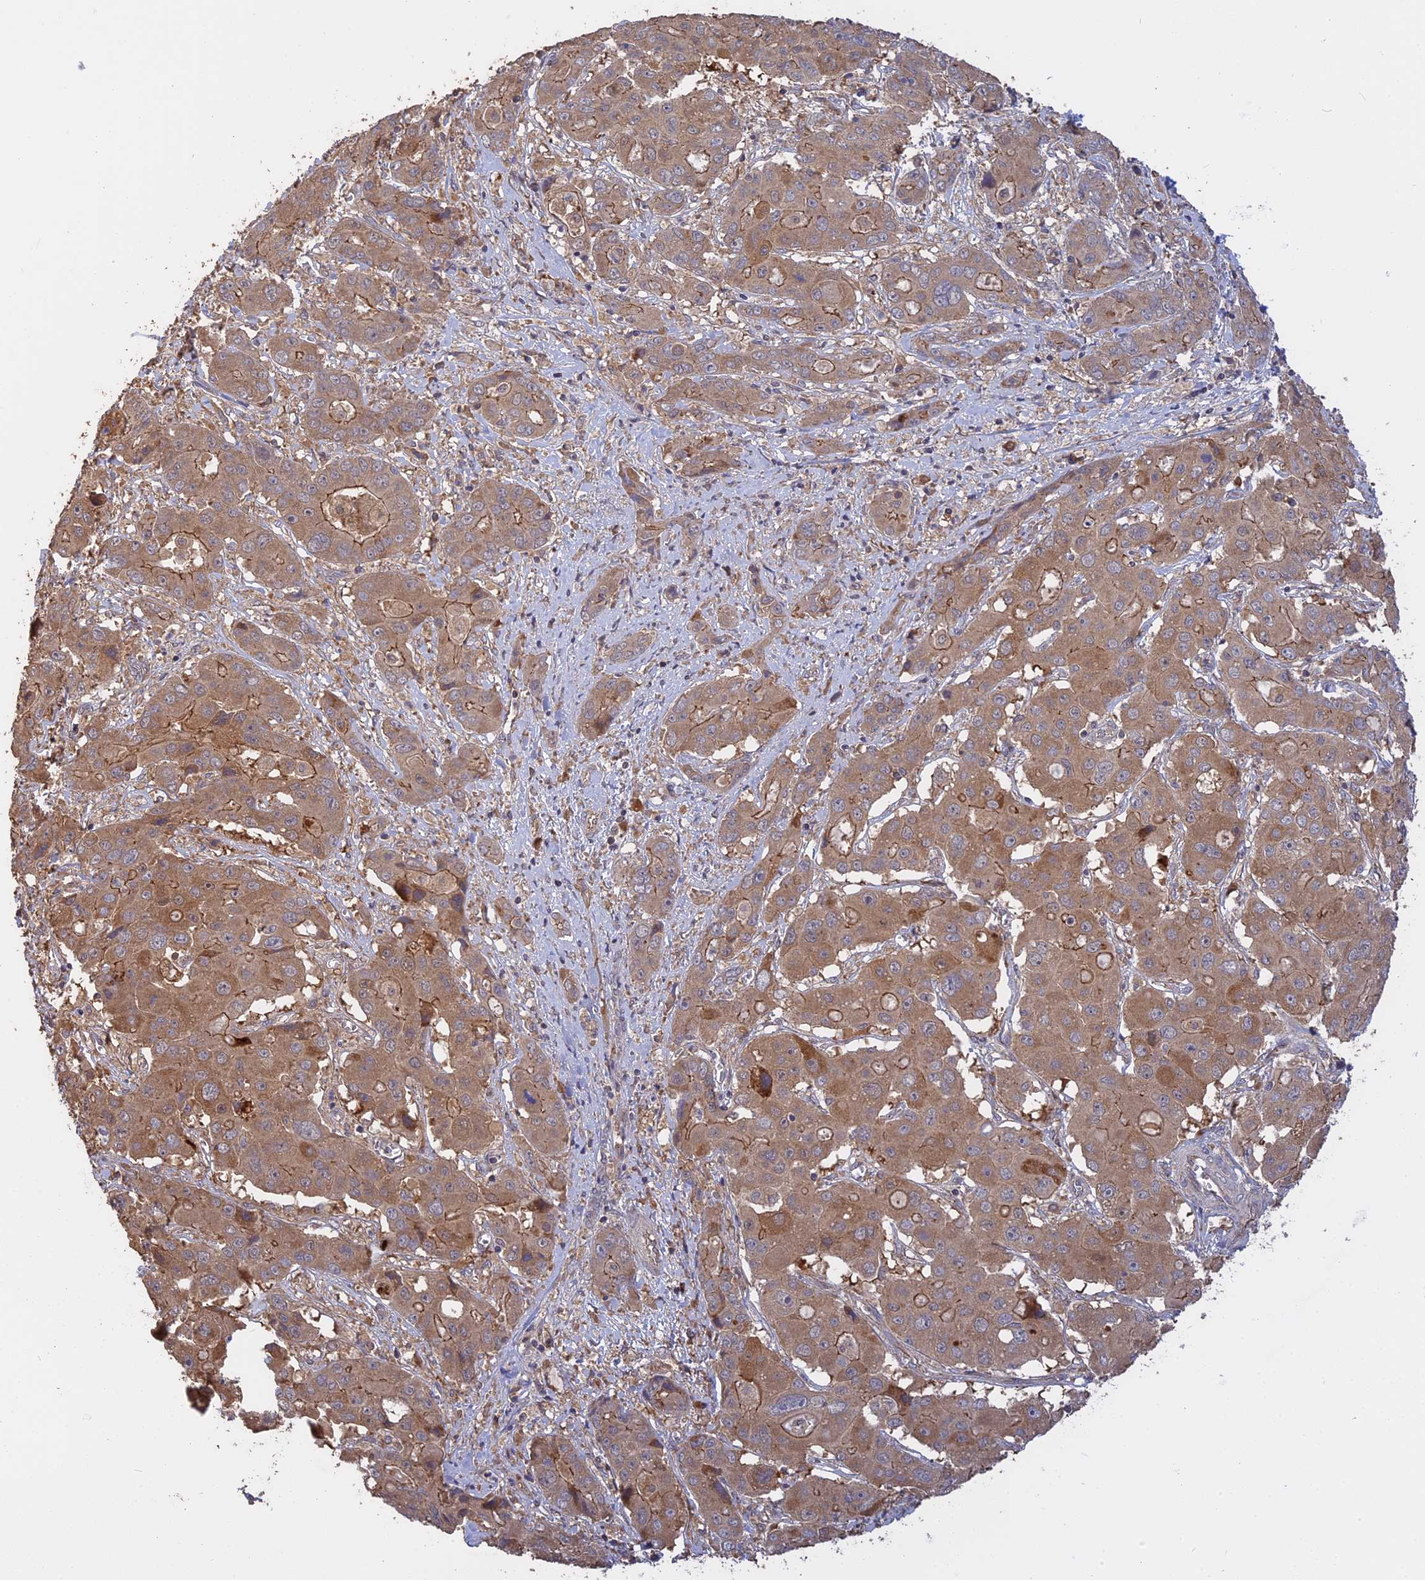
{"staining": {"intensity": "moderate", "quantity": ">75%", "location": "cytoplasmic/membranous"}, "tissue": "liver cancer", "cell_type": "Tumor cells", "image_type": "cancer", "snomed": [{"axis": "morphology", "description": "Cholangiocarcinoma"}, {"axis": "topography", "description": "Liver"}], "caption": "Tumor cells reveal medium levels of moderate cytoplasmic/membranous positivity in approximately >75% of cells in liver cancer. Using DAB (3,3'-diaminobenzidine) (brown) and hematoxylin (blue) stains, captured at high magnification using brightfield microscopy.", "gene": "ARHGAP40", "patient": {"sex": "male", "age": 67}}